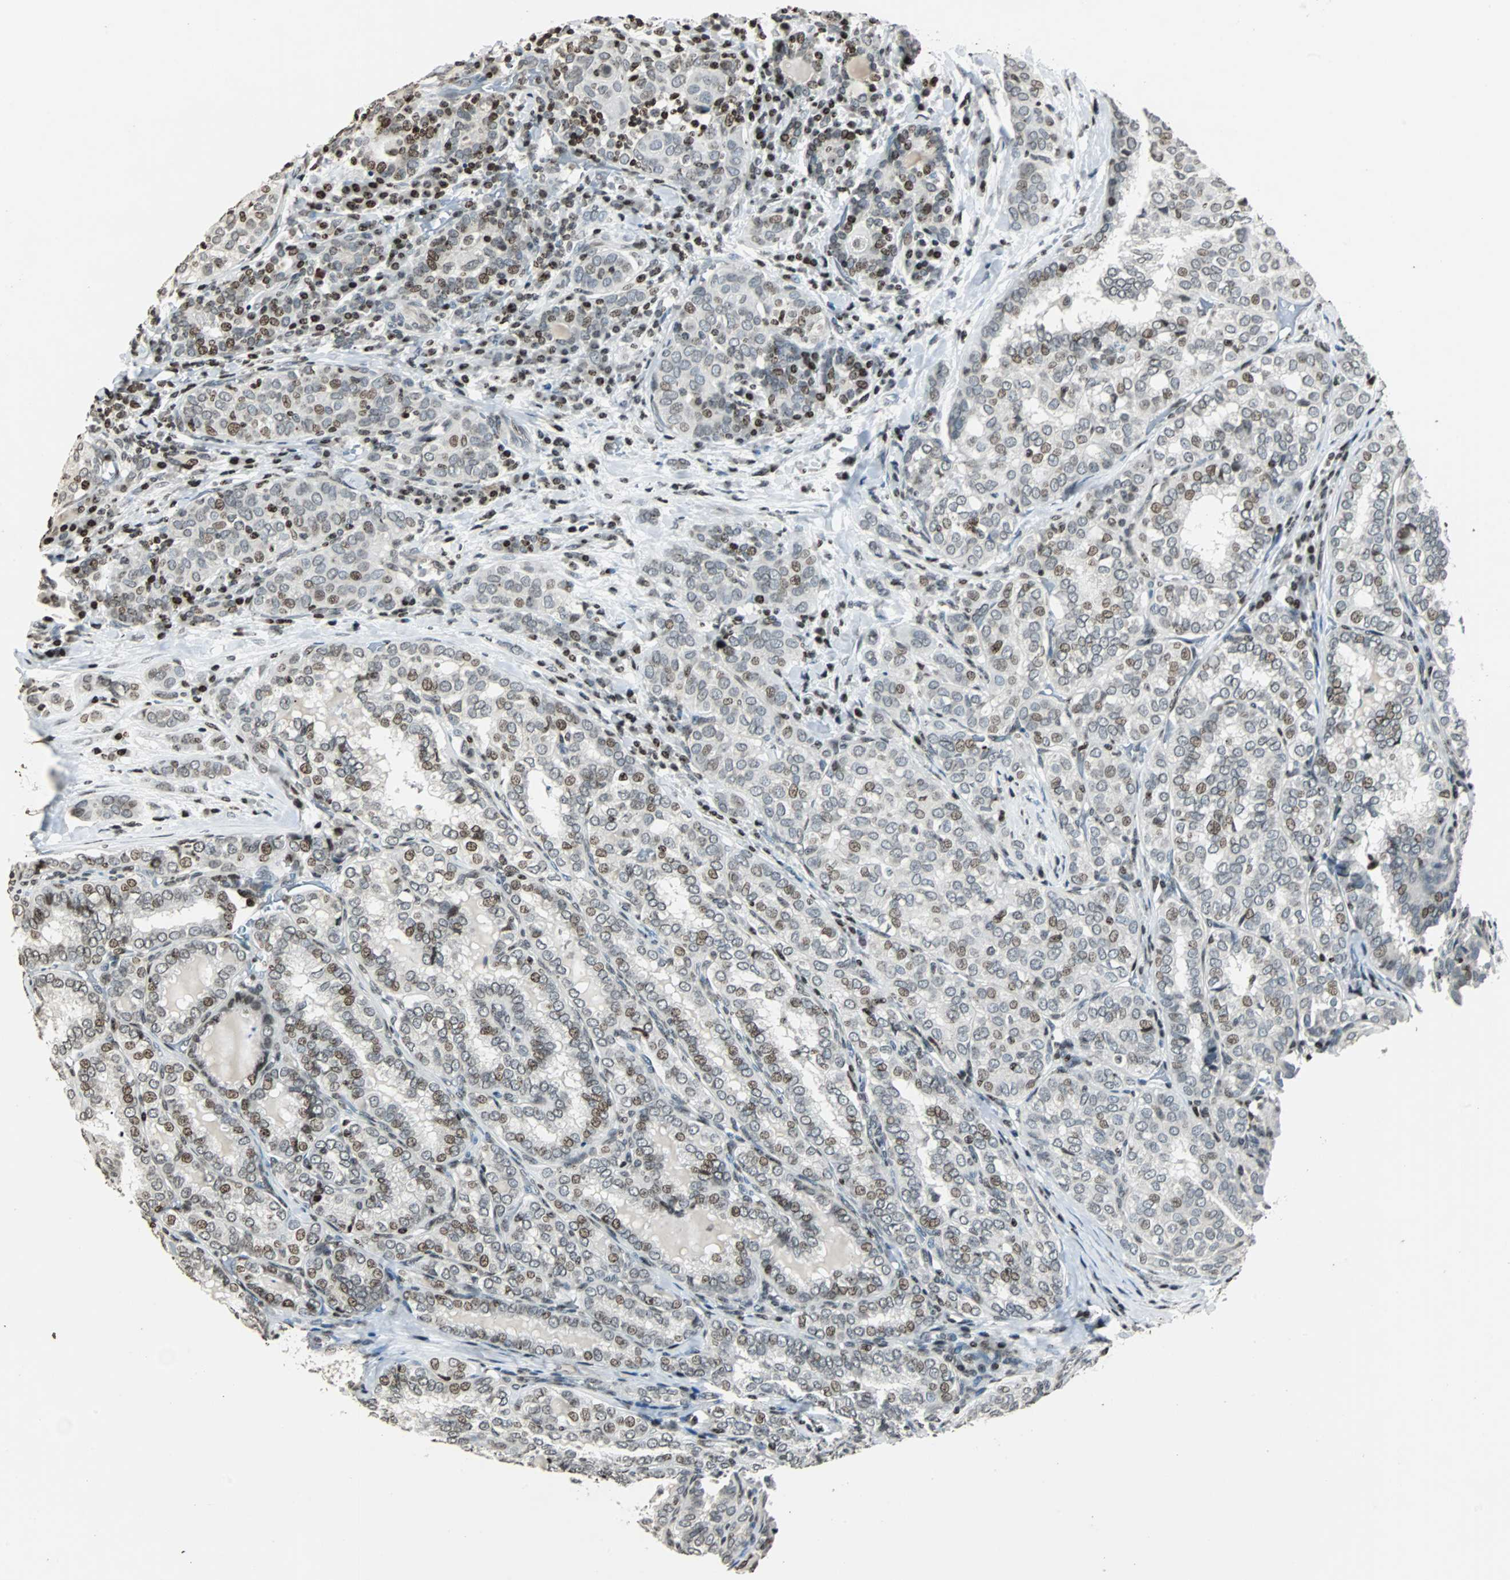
{"staining": {"intensity": "moderate", "quantity": "25%-75%", "location": "nuclear"}, "tissue": "thyroid cancer", "cell_type": "Tumor cells", "image_type": "cancer", "snomed": [{"axis": "morphology", "description": "Papillary adenocarcinoma, NOS"}, {"axis": "topography", "description": "Thyroid gland"}], "caption": "Immunohistochemical staining of thyroid cancer demonstrates medium levels of moderate nuclear positivity in approximately 25%-75% of tumor cells.", "gene": "PAXIP1", "patient": {"sex": "female", "age": 30}}